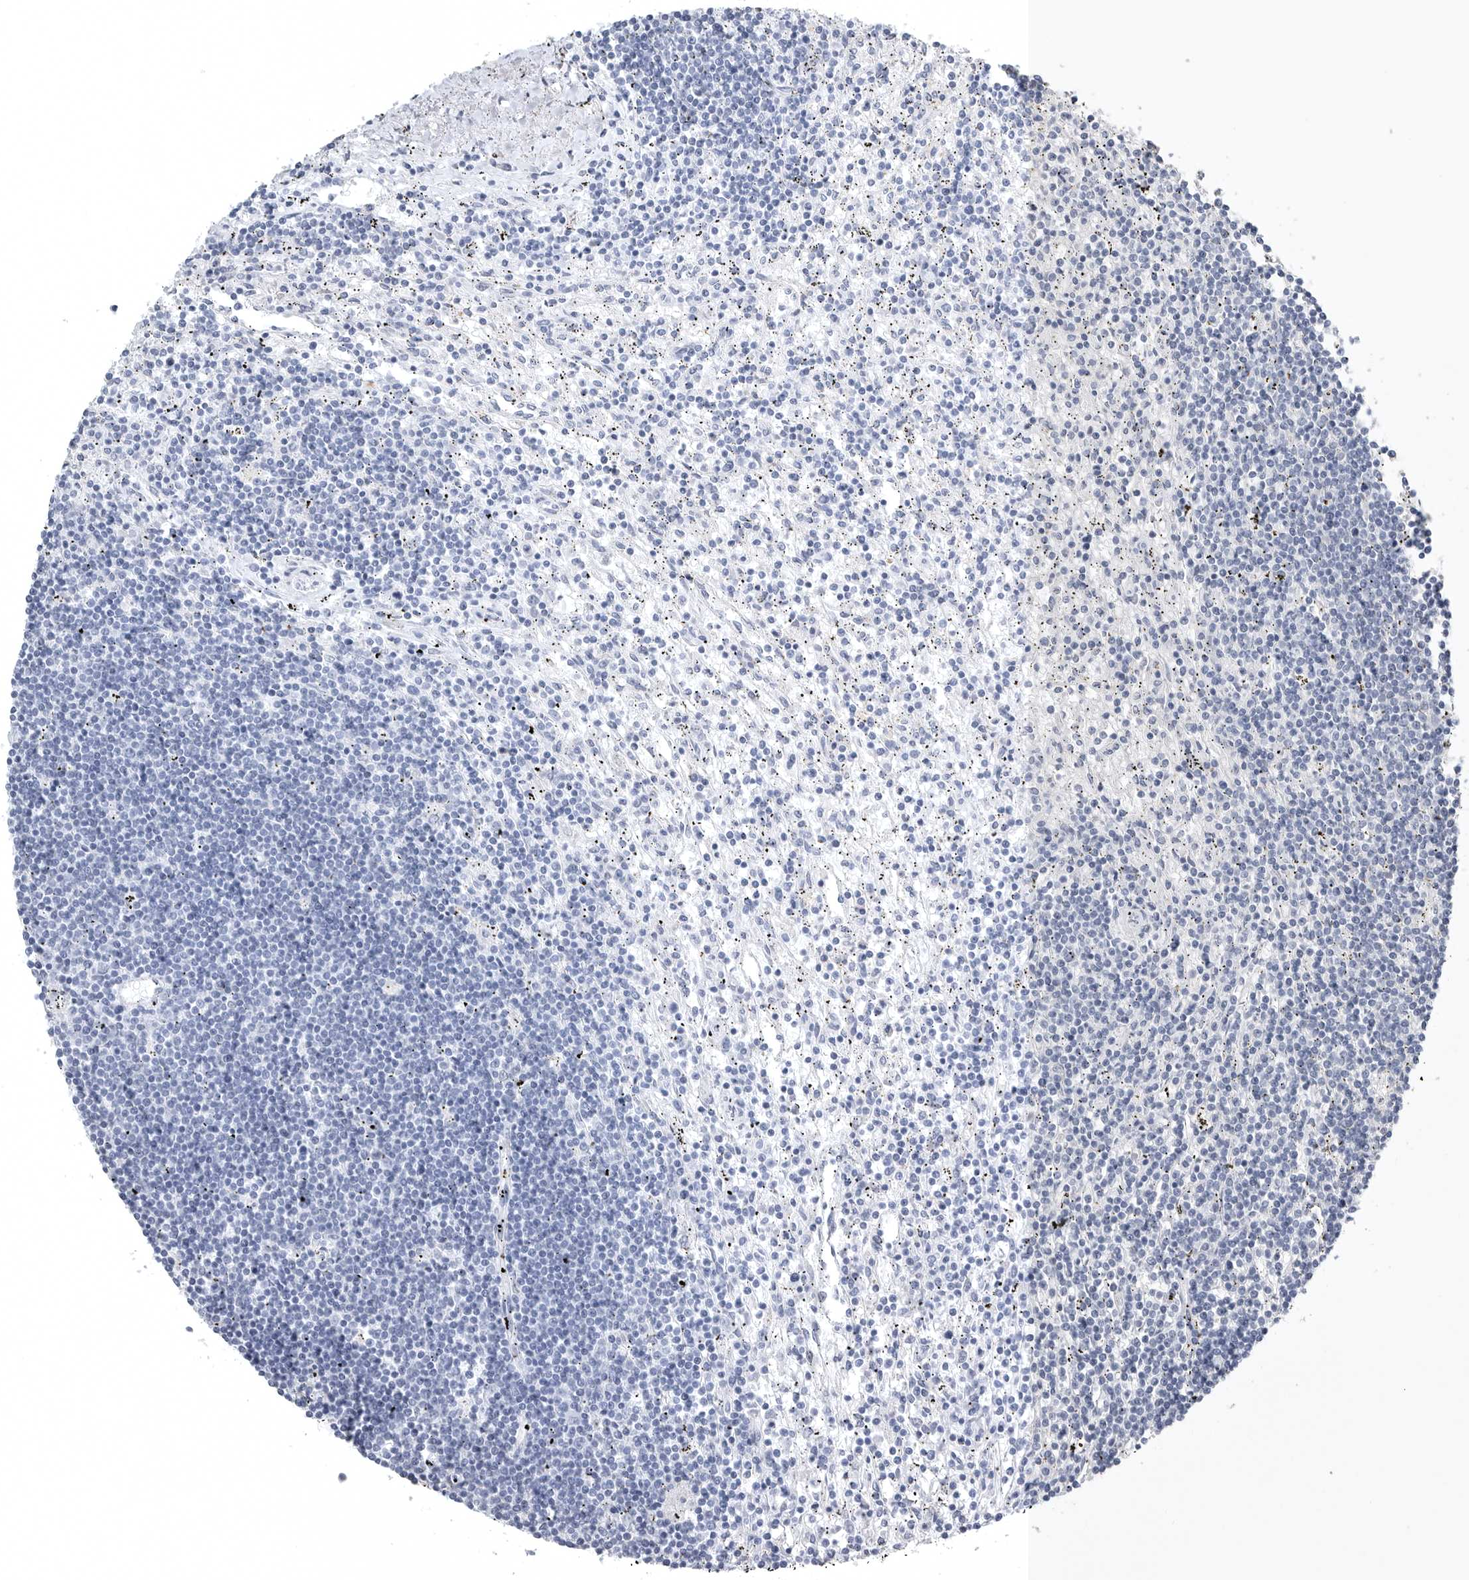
{"staining": {"intensity": "negative", "quantity": "none", "location": "none"}, "tissue": "lymphoma", "cell_type": "Tumor cells", "image_type": "cancer", "snomed": [{"axis": "morphology", "description": "Malignant lymphoma, non-Hodgkin's type, Low grade"}, {"axis": "topography", "description": "Spleen"}], "caption": "A micrograph of human lymphoma is negative for staining in tumor cells.", "gene": "TIMP1", "patient": {"sex": "male", "age": 76}}